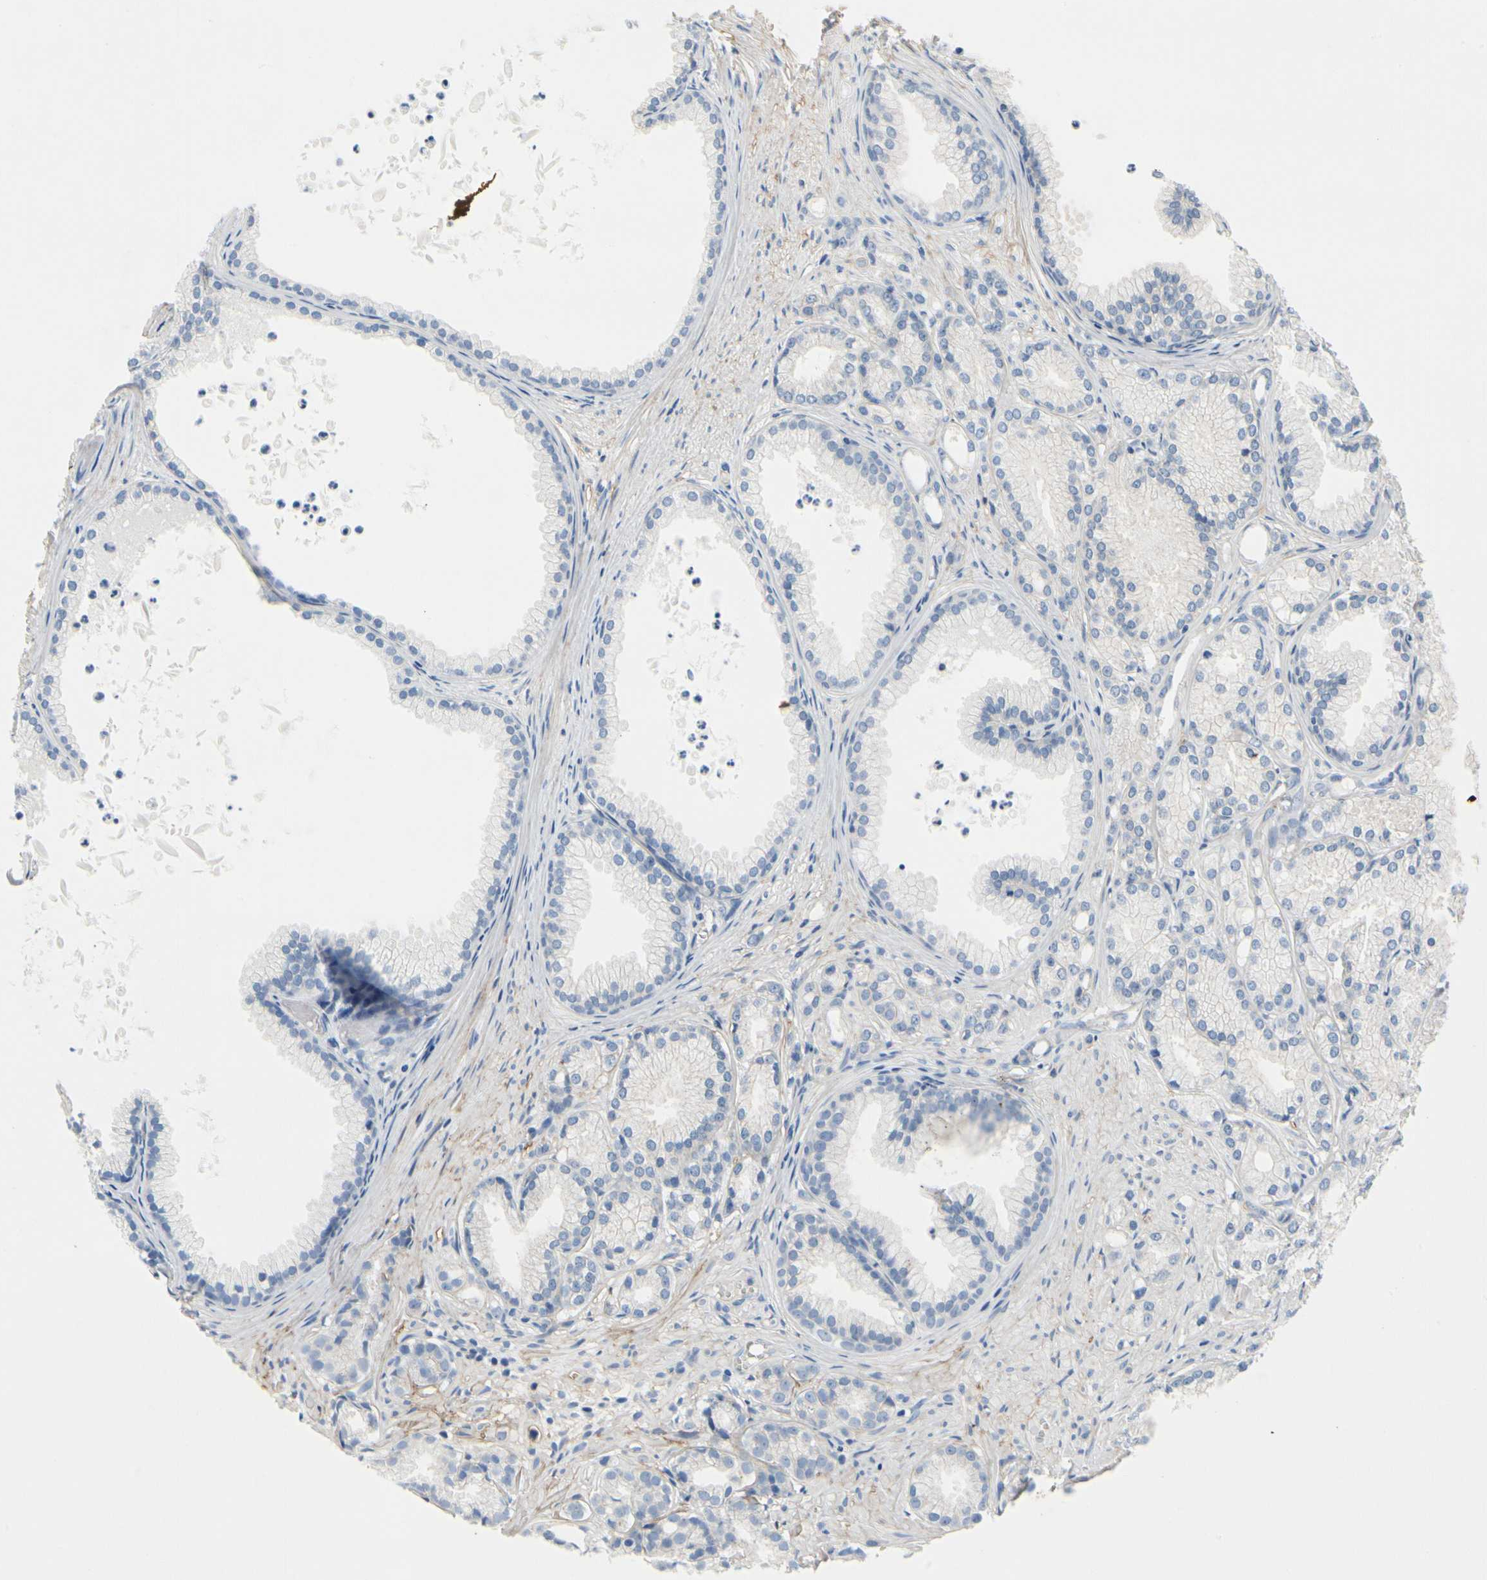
{"staining": {"intensity": "negative", "quantity": "none", "location": "none"}, "tissue": "prostate cancer", "cell_type": "Tumor cells", "image_type": "cancer", "snomed": [{"axis": "morphology", "description": "Adenocarcinoma, Low grade"}, {"axis": "topography", "description": "Prostate"}], "caption": "This is an immunohistochemistry micrograph of human prostate cancer. There is no staining in tumor cells.", "gene": "CA14", "patient": {"sex": "male", "age": 72}}